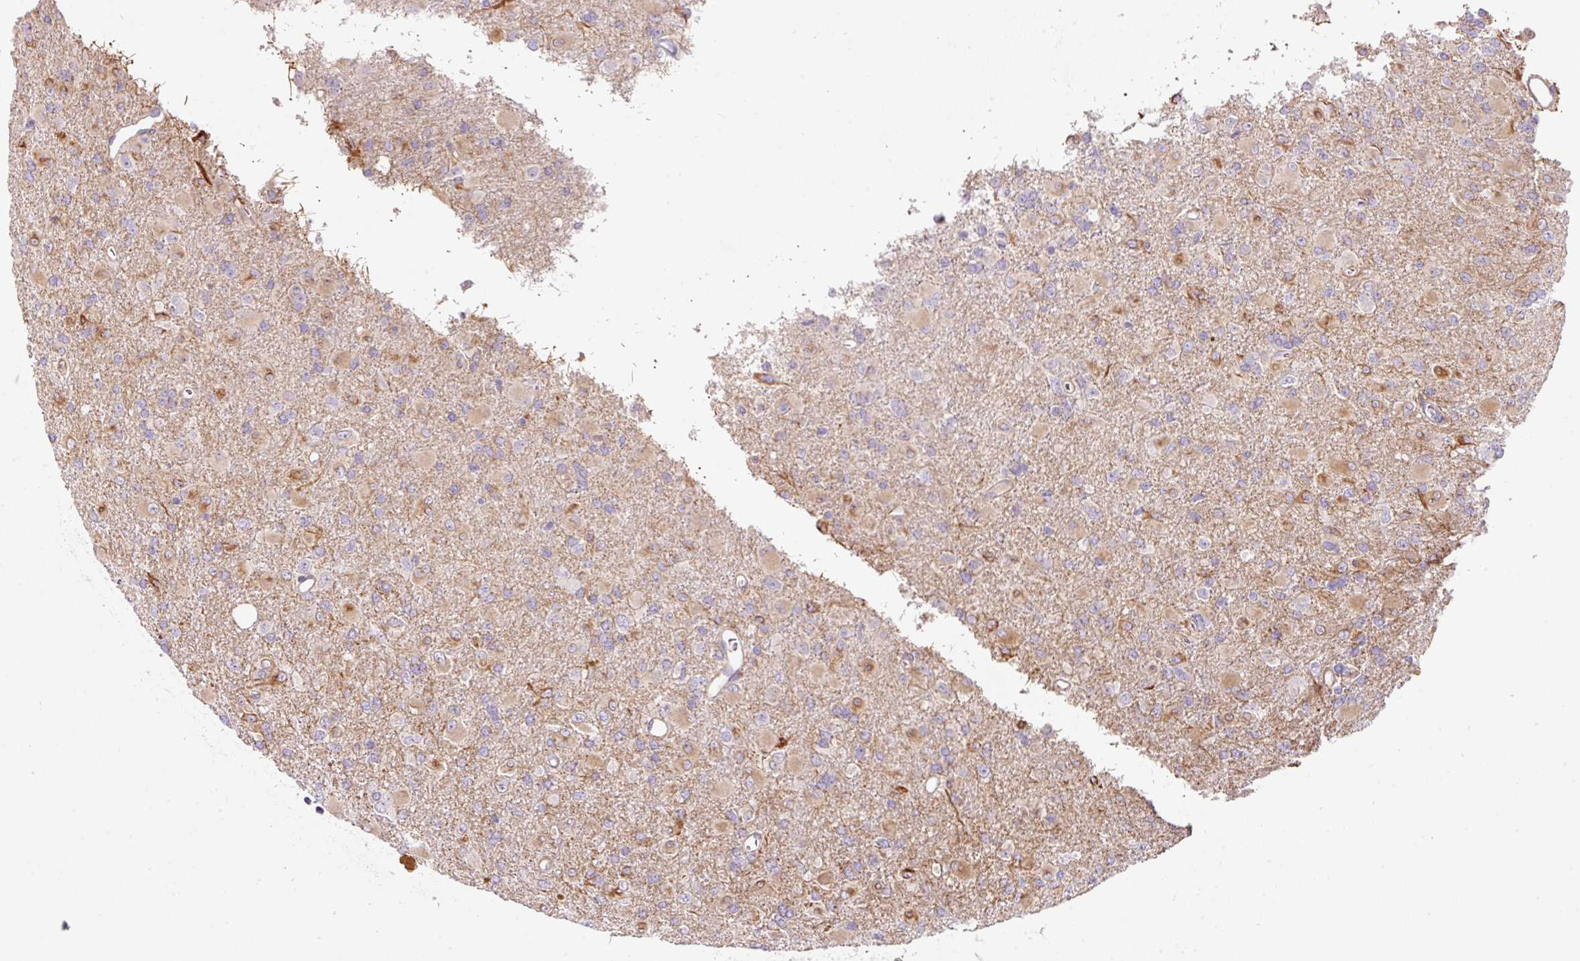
{"staining": {"intensity": "weak", "quantity": ">75%", "location": "cytoplasmic/membranous"}, "tissue": "glioma", "cell_type": "Tumor cells", "image_type": "cancer", "snomed": [{"axis": "morphology", "description": "Glioma, malignant, Low grade"}, {"axis": "topography", "description": "Brain"}], "caption": "DAB immunohistochemical staining of human low-grade glioma (malignant) displays weak cytoplasmic/membranous protein positivity in approximately >75% of tumor cells. (DAB IHC with brightfield microscopy, high magnification).", "gene": "NBPF11", "patient": {"sex": "male", "age": 65}}